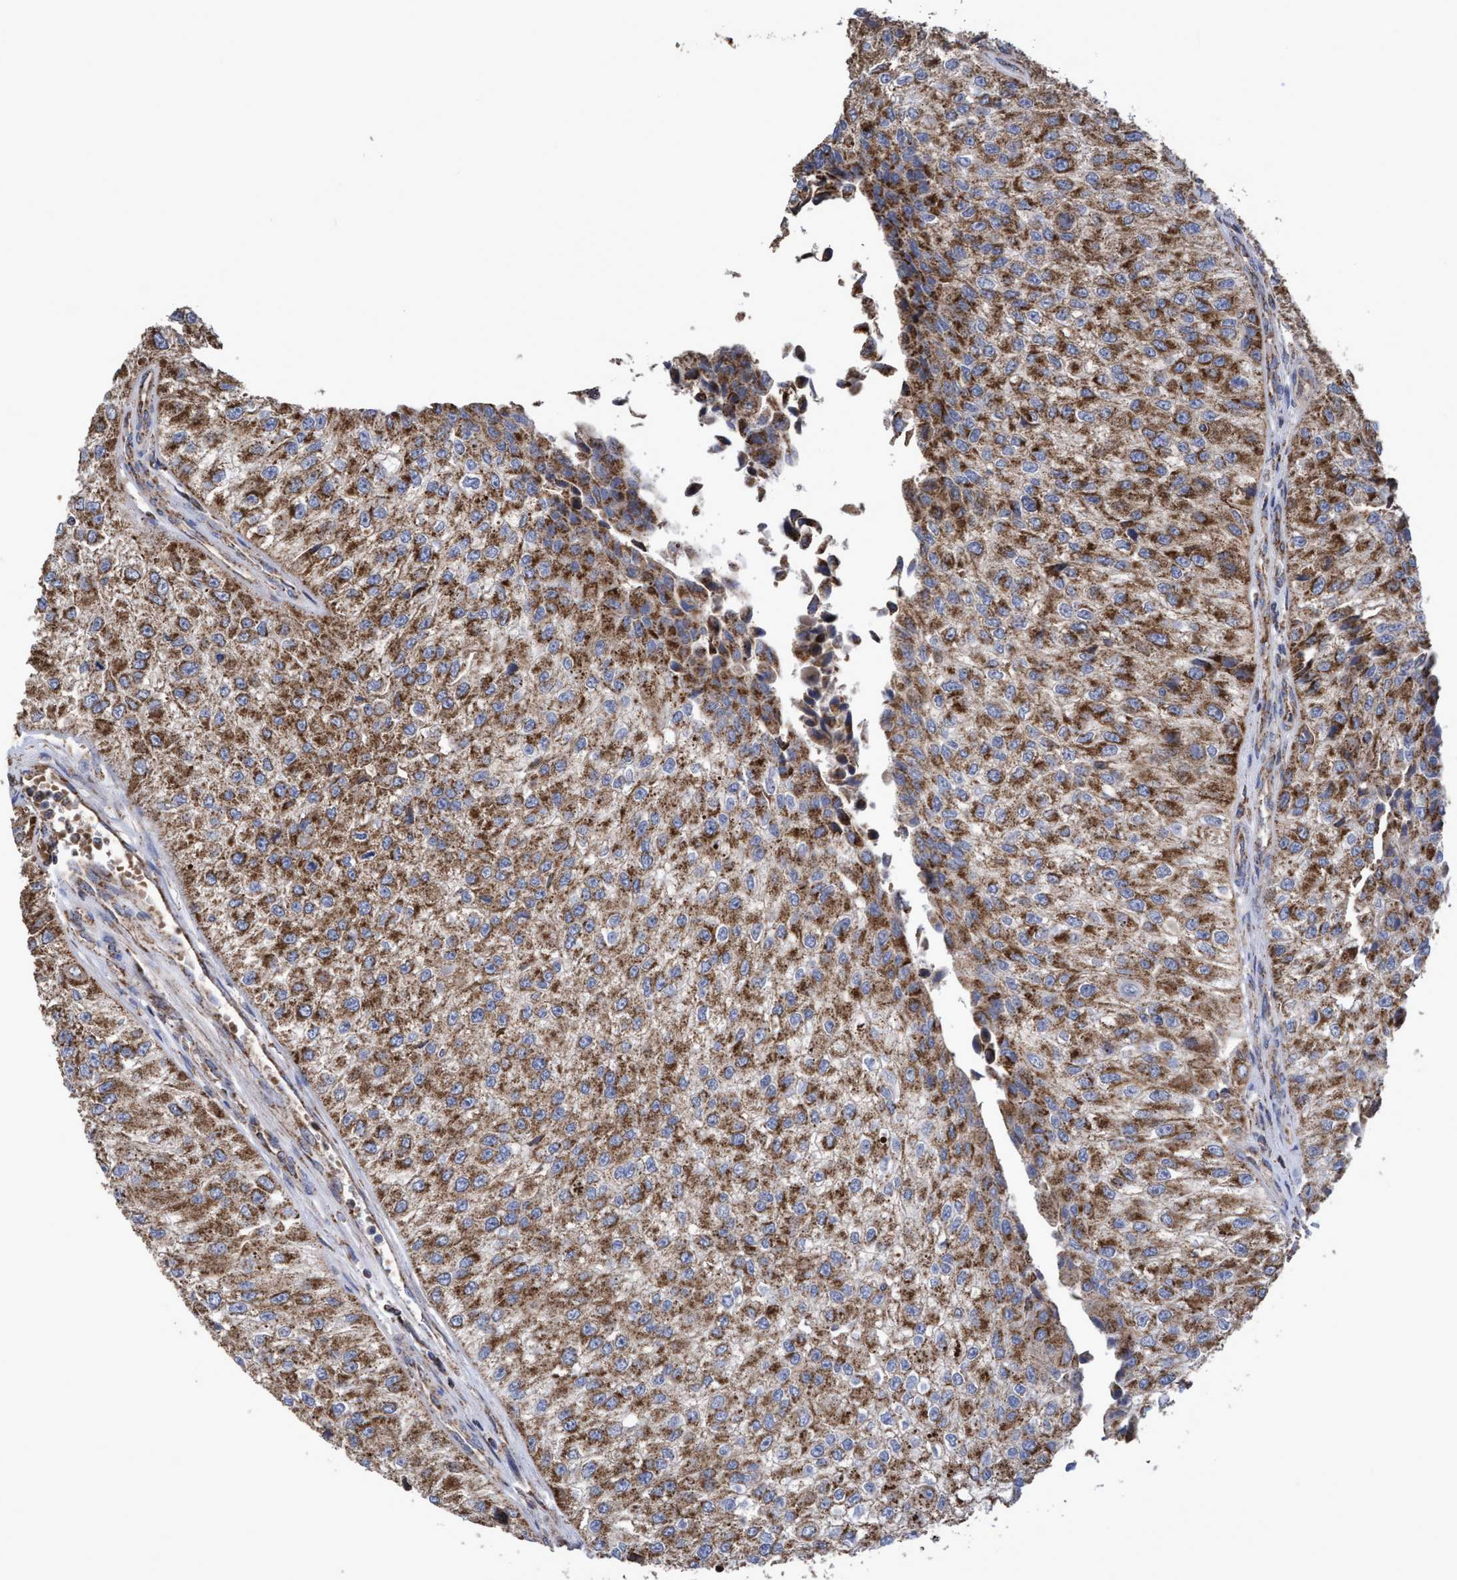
{"staining": {"intensity": "strong", "quantity": ">75%", "location": "cytoplasmic/membranous"}, "tissue": "urothelial cancer", "cell_type": "Tumor cells", "image_type": "cancer", "snomed": [{"axis": "morphology", "description": "Urothelial carcinoma, High grade"}, {"axis": "topography", "description": "Kidney"}, {"axis": "topography", "description": "Urinary bladder"}], "caption": "This micrograph exhibits urothelial cancer stained with immunohistochemistry to label a protein in brown. The cytoplasmic/membranous of tumor cells show strong positivity for the protein. Nuclei are counter-stained blue.", "gene": "COBL", "patient": {"sex": "male", "age": 77}}